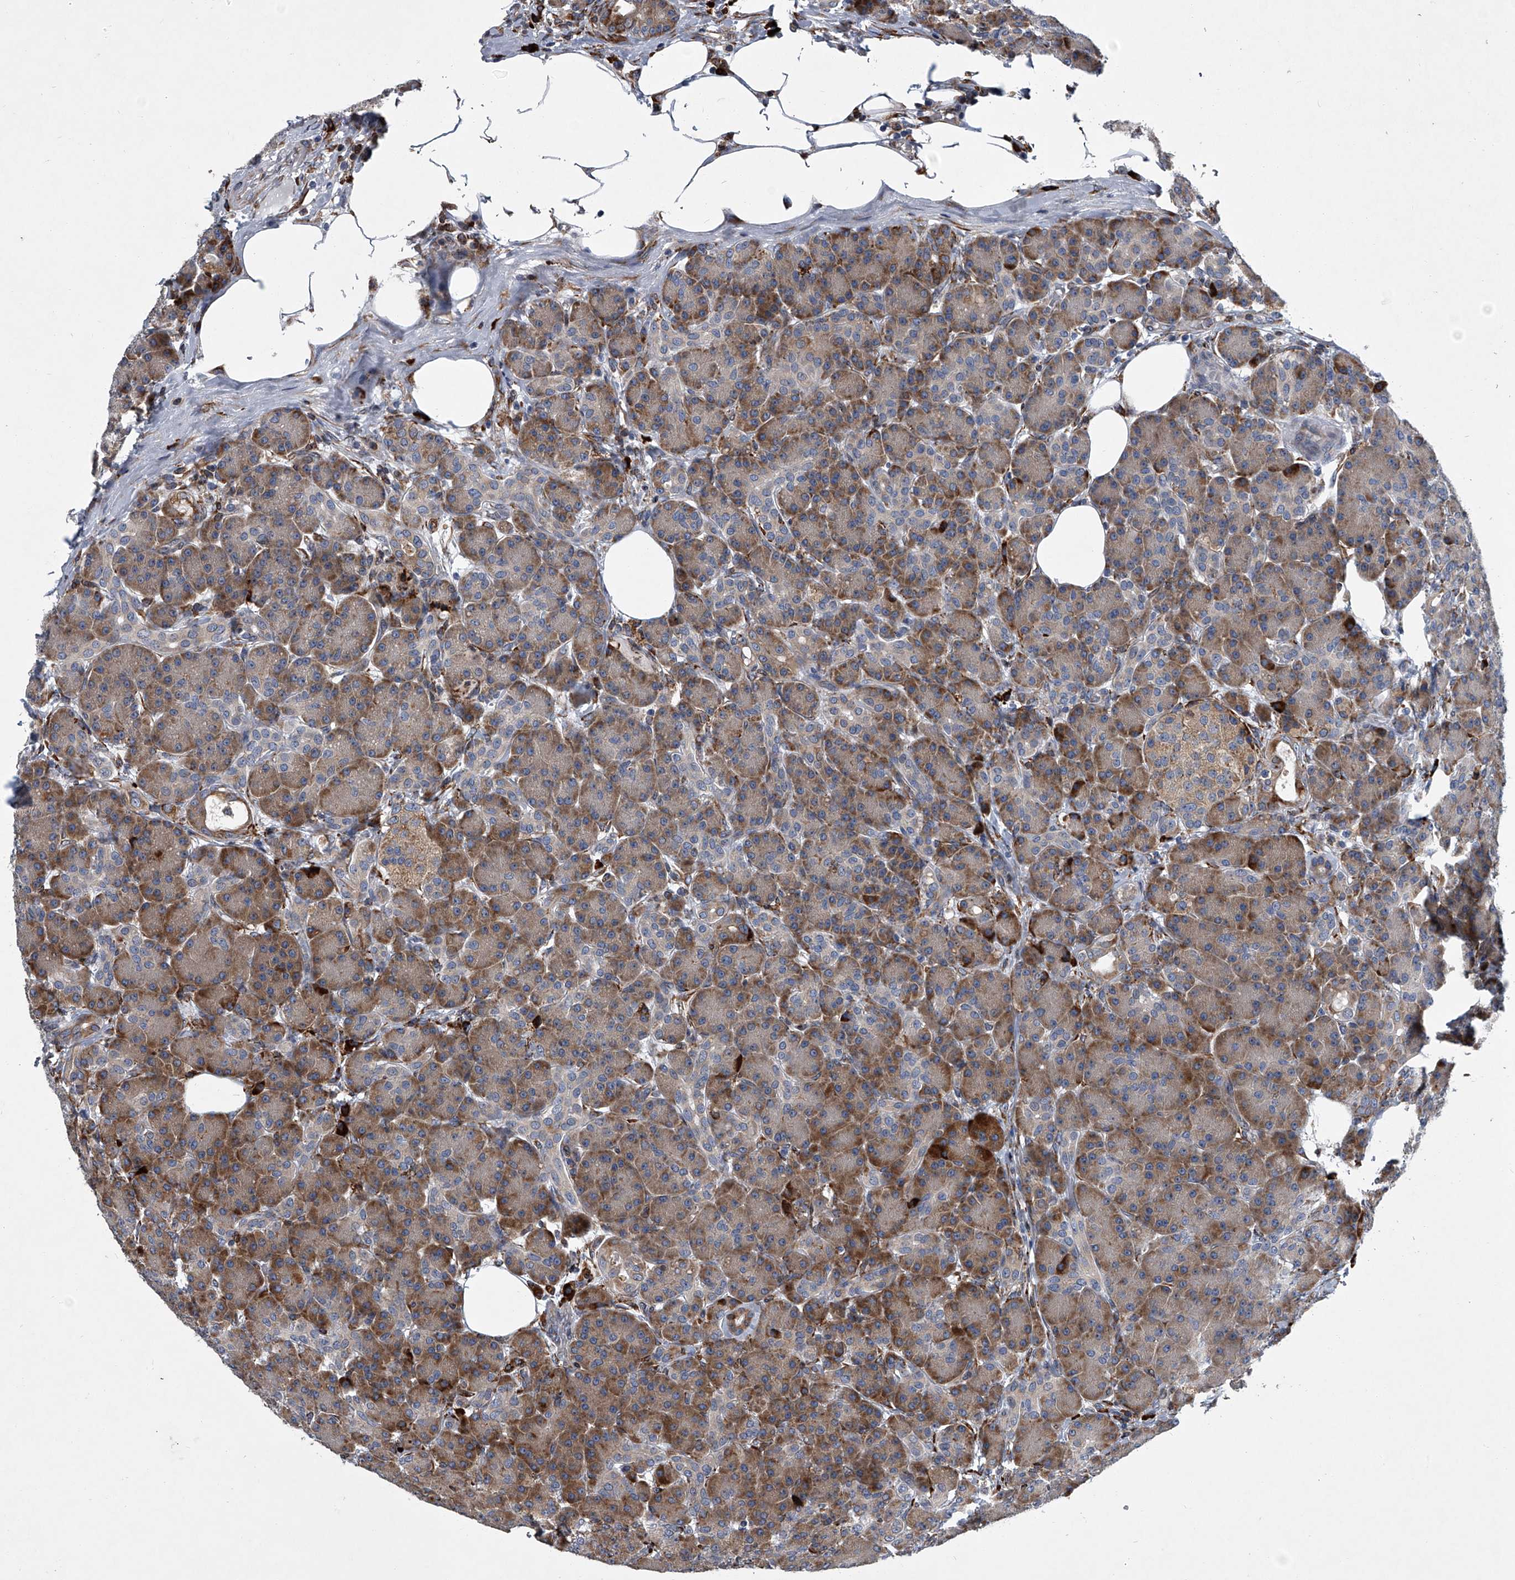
{"staining": {"intensity": "strong", "quantity": ">75%", "location": "cytoplasmic/membranous"}, "tissue": "pancreas", "cell_type": "Exocrine glandular cells", "image_type": "normal", "snomed": [{"axis": "morphology", "description": "Normal tissue, NOS"}, {"axis": "topography", "description": "Pancreas"}], "caption": "Protein staining demonstrates strong cytoplasmic/membranous staining in approximately >75% of exocrine glandular cells in unremarkable pancreas.", "gene": "TMEM63C", "patient": {"sex": "male", "age": 63}}